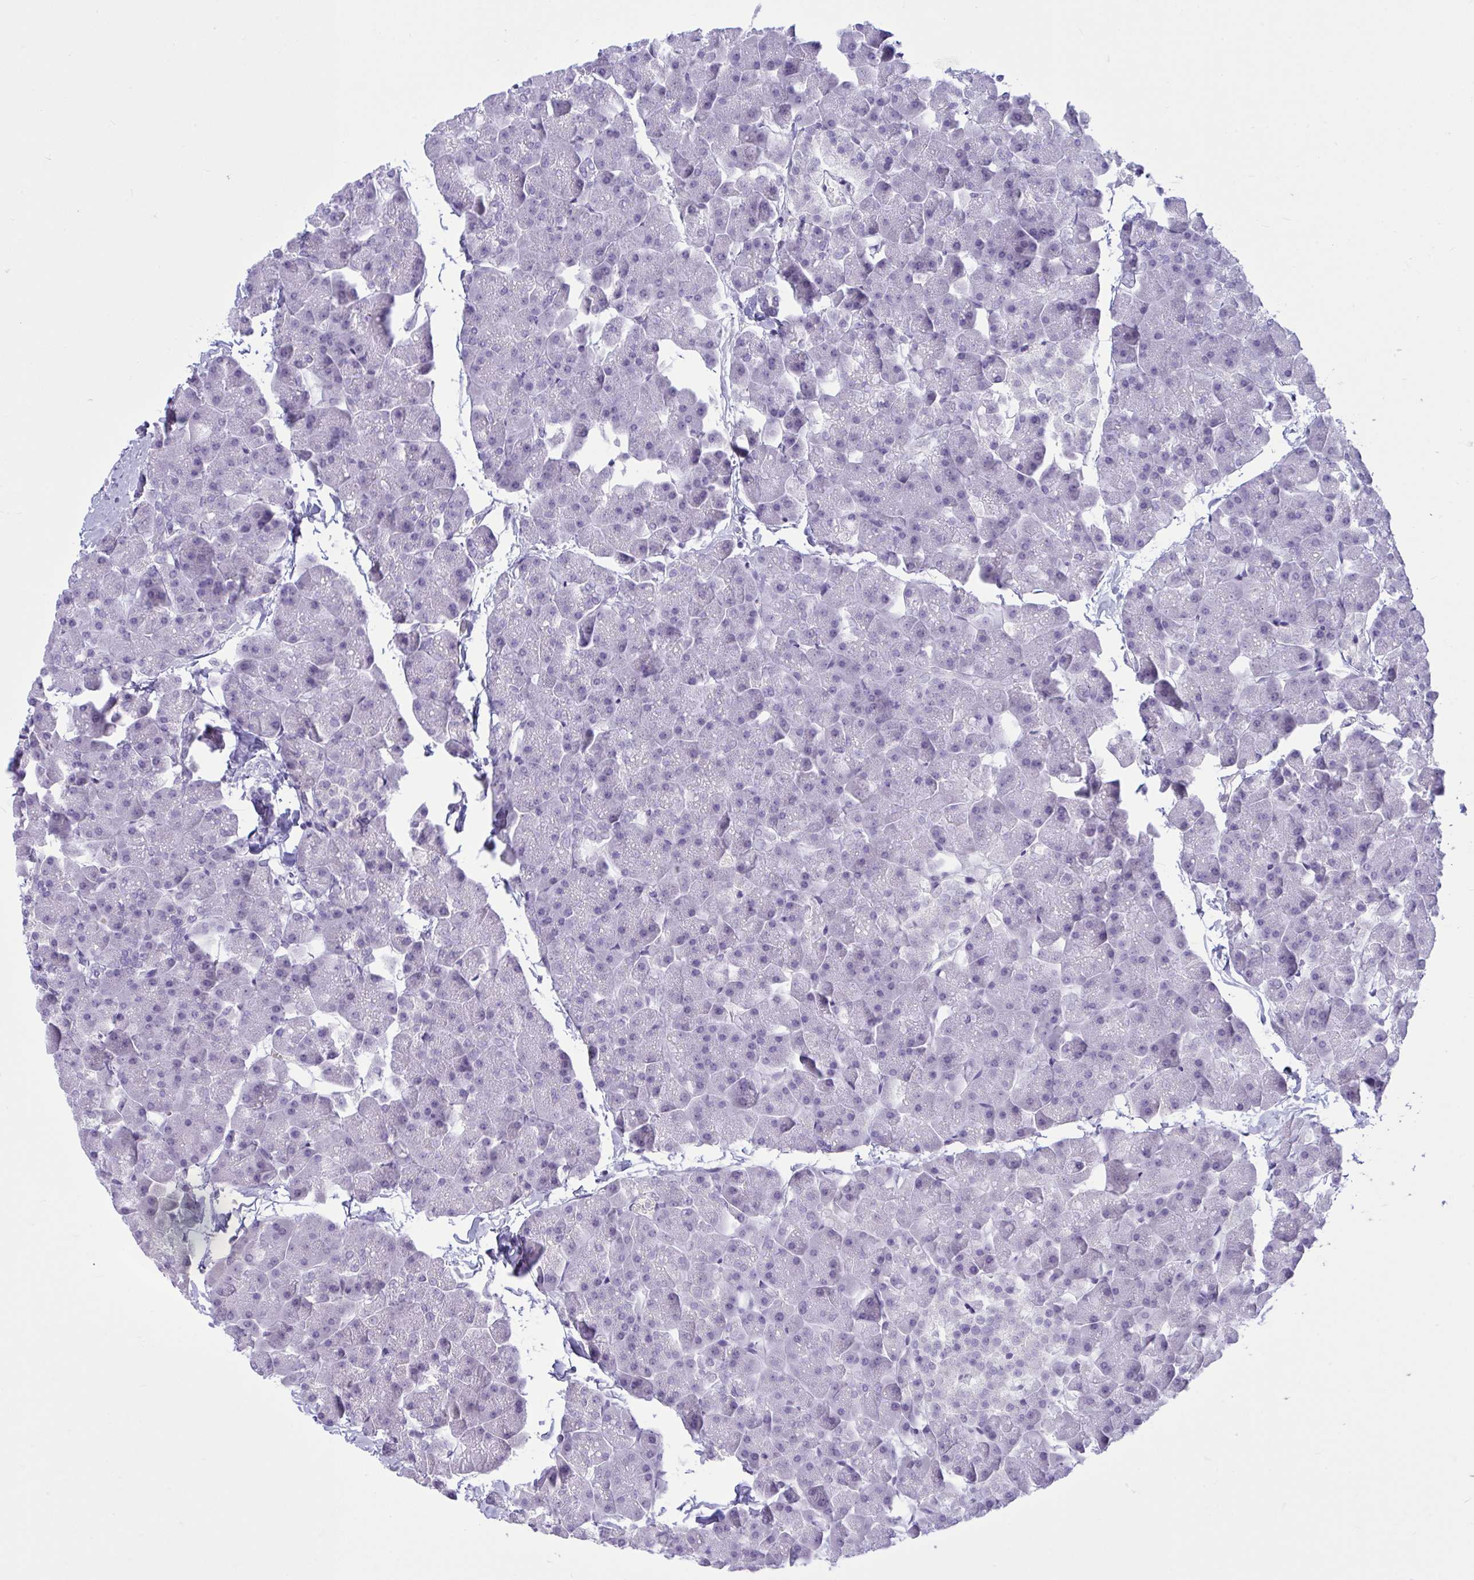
{"staining": {"intensity": "negative", "quantity": "none", "location": "none"}, "tissue": "pancreas", "cell_type": "Exocrine glandular cells", "image_type": "normal", "snomed": [{"axis": "morphology", "description": "Normal tissue, NOS"}, {"axis": "topography", "description": "Pancreas"}], "caption": "Immunohistochemistry (IHC) of unremarkable human pancreas demonstrates no positivity in exocrine glandular cells. (DAB (3,3'-diaminobenzidine) immunohistochemistry (IHC), high magnification).", "gene": "CNGB3", "patient": {"sex": "male", "age": 35}}